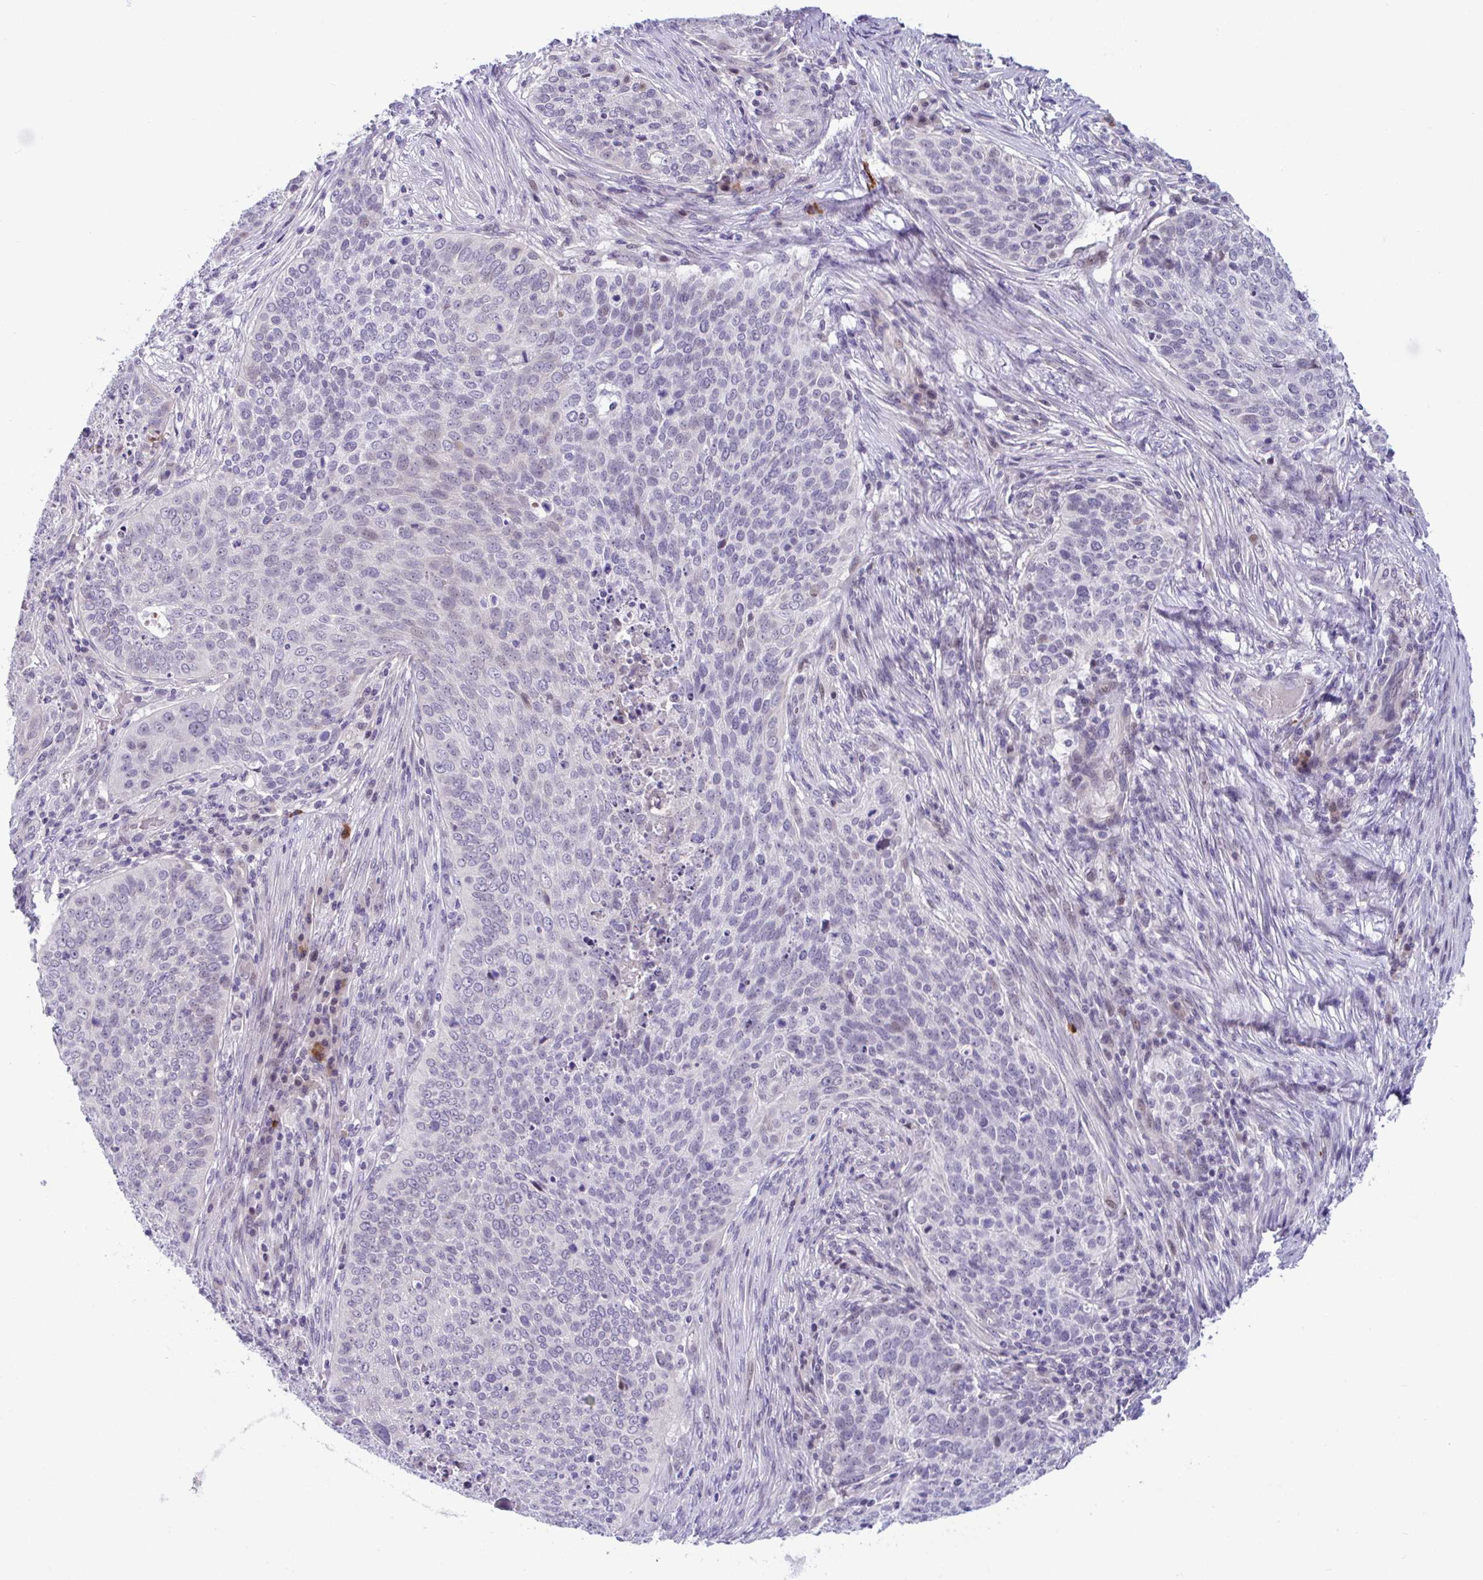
{"staining": {"intensity": "negative", "quantity": "none", "location": "none"}, "tissue": "lung cancer", "cell_type": "Tumor cells", "image_type": "cancer", "snomed": [{"axis": "morphology", "description": "Squamous cell carcinoma, NOS"}, {"axis": "topography", "description": "Lung"}], "caption": "Tumor cells are negative for protein expression in human lung squamous cell carcinoma.", "gene": "USP35", "patient": {"sex": "male", "age": 63}}